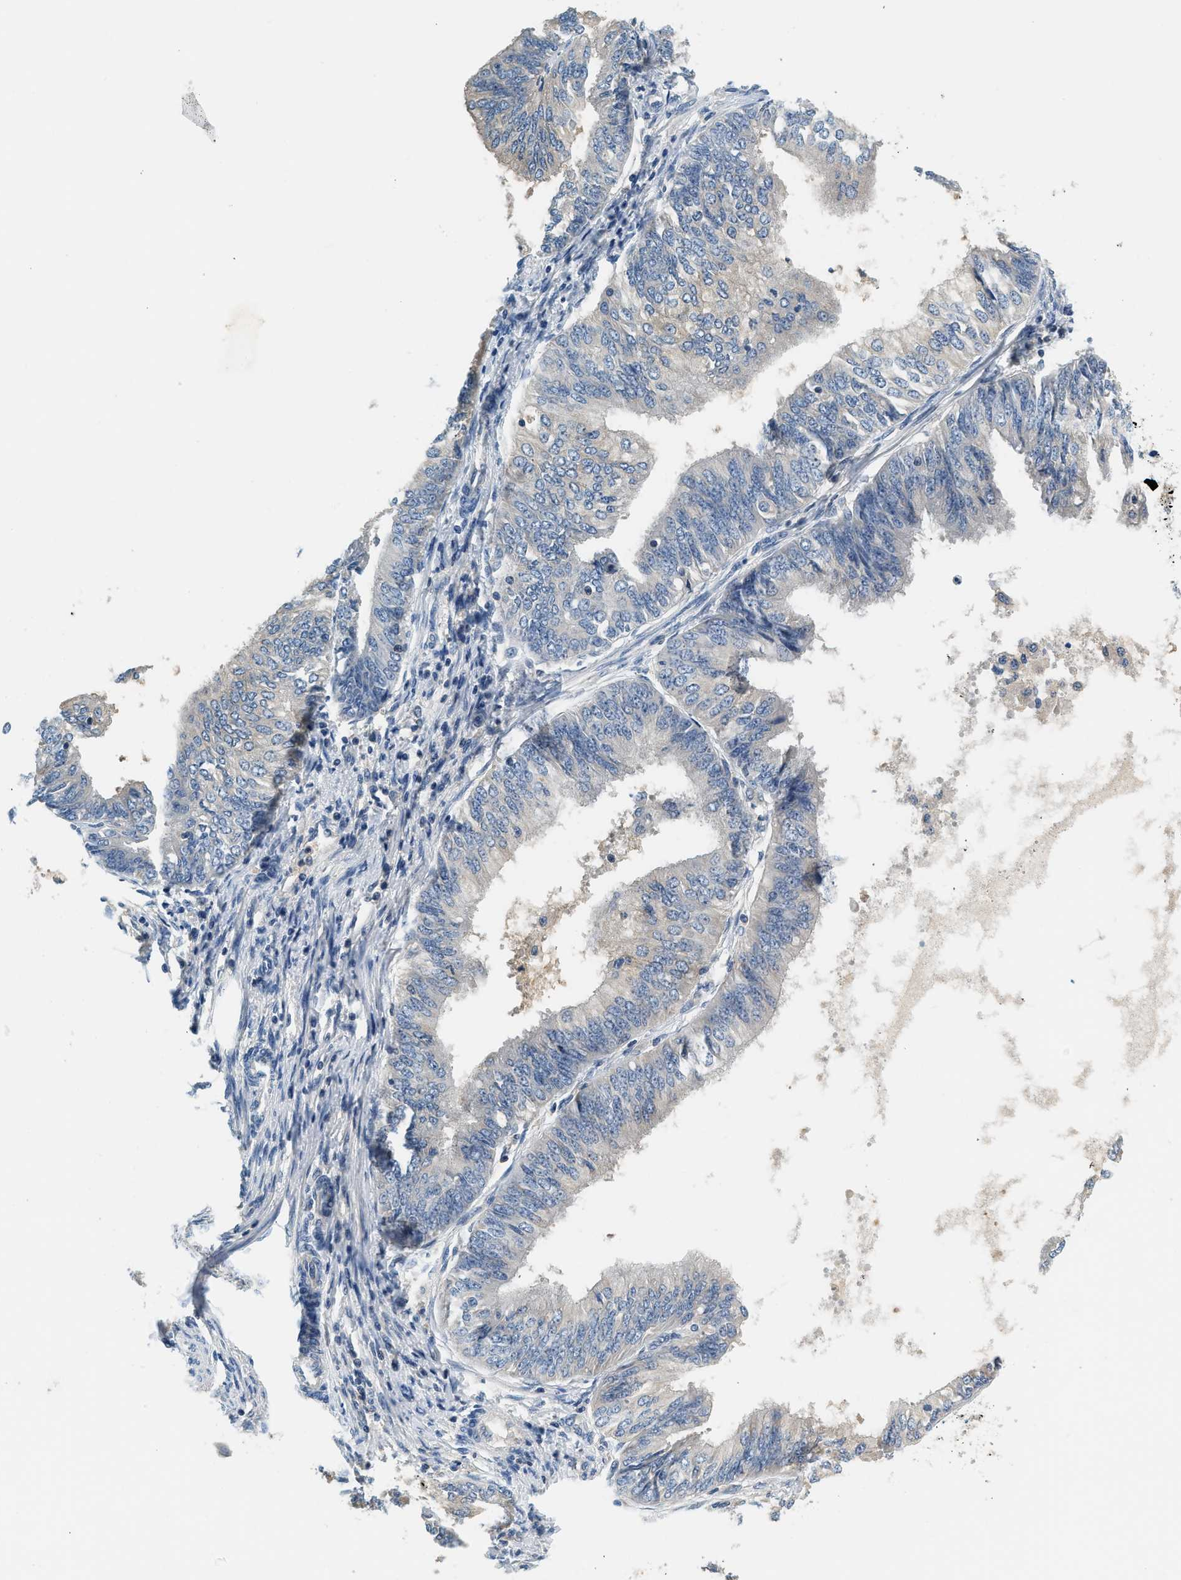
{"staining": {"intensity": "negative", "quantity": "none", "location": "none"}, "tissue": "endometrial cancer", "cell_type": "Tumor cells", "image_type": "cancer", "snomed": [{"axis": "morphology", "description": "Adenocarcinoma, NOS"}, {"axis": "topography", "description": "Endometrium"}], "caption": "Immunohistochemical staining of adenocarcinoma (endometrial) shows no significant expression in tumor cells.", "gene": "SLC35E1", "patient": {"sex": "female", "age": 58}}